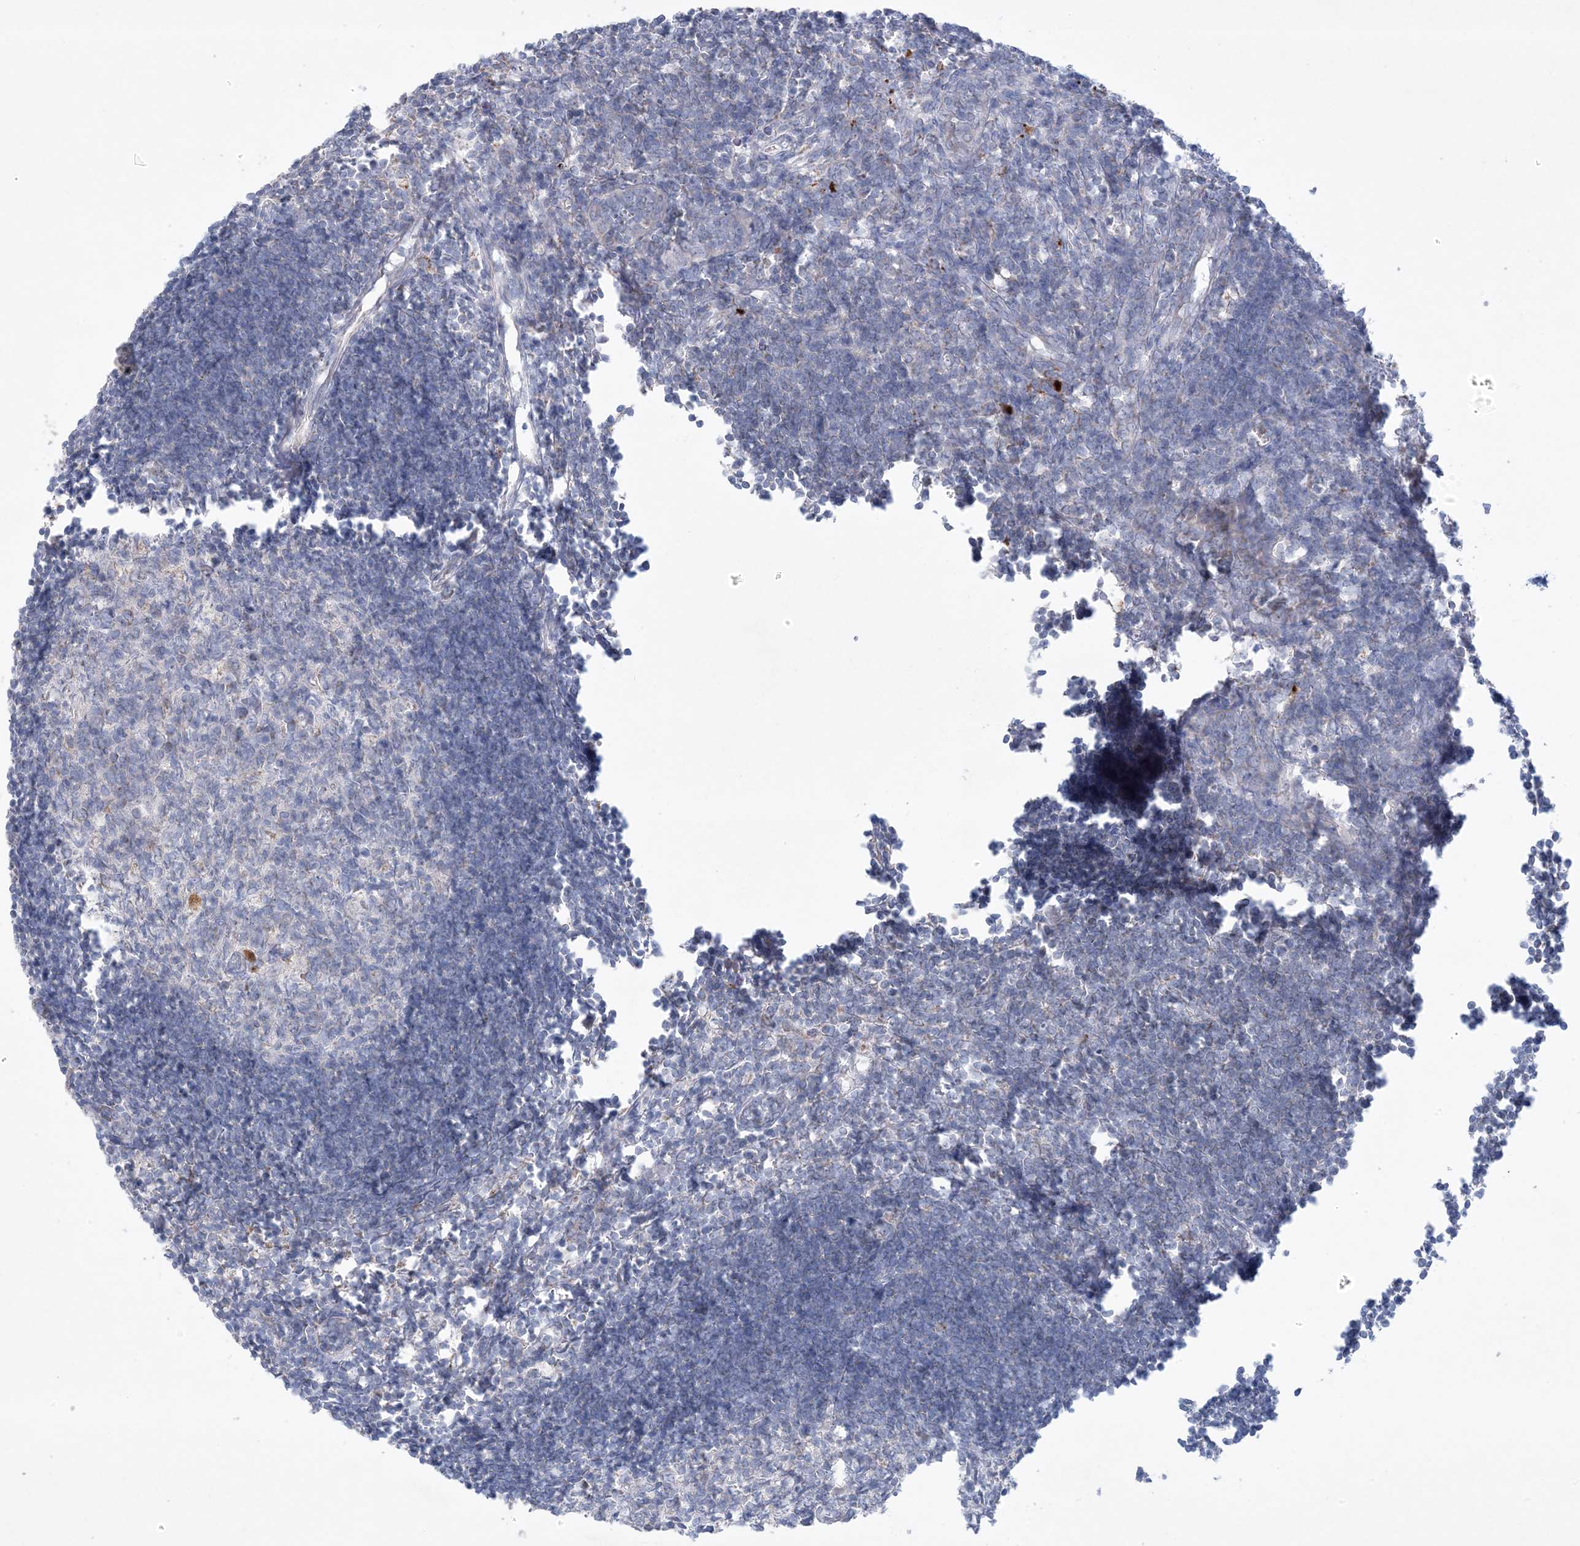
{"staining": {"intensity": "negative", "quantity": "none", "location": "none"}, "tissue": "lymph node", "cell_type": "Germinal center cells", "image_type": "normal", "snomed": [{"axis": "morphology", "description": "Normal tissue, NOS"}, {"axis": "morphology", "description": "Malignant melanoma, Metastatic site"}, {"axis": "topography", "description": "Lymph node"}], "caption": "IHC photomicrograph of normal human lymph node stained for a protein (brown), which exhibits no positivity in germinal center cells. Brightfield microscopy of immunohistochemistry stained with DAB (3,3'-diaminobenzidine) (brown) and hematoxylin (blue), captured at high magnification.", "gene": "KCTD6", "patient": {"sex": "male", "age": 41}}